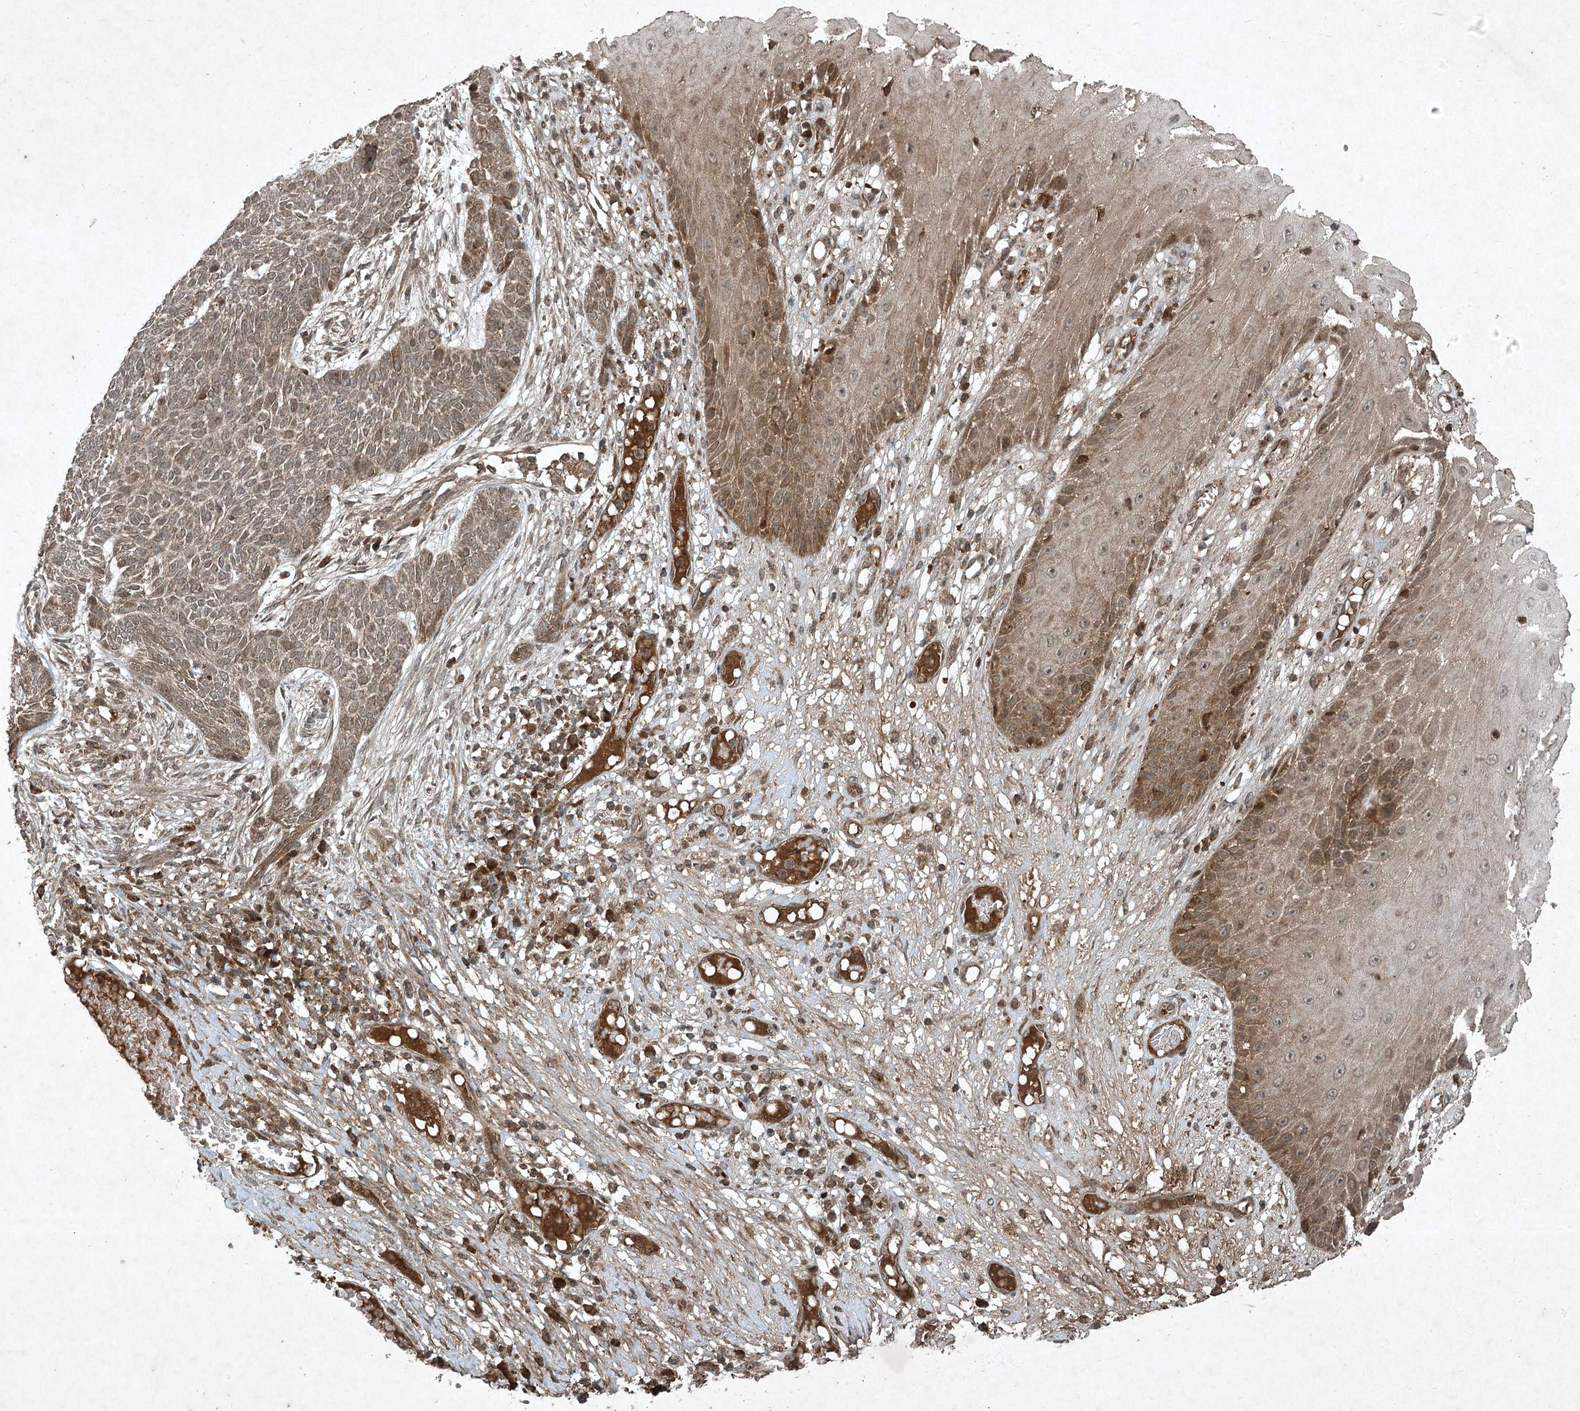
{"staining": {"intensity": "weak", "quantity": ">75%", "location": "cytoplasmic/membranous,nuclear"}, "tissue": "skin cancer", "cell_type": "Tumor cells", "image_type": "cancer", "snomed": [{"axis": "morphology", "description": "Normal tissue, NOS"}, {"axis": "morphology", "description": "Basal cell carcinoma"}, {"axis": "topography", "description": "Skin"}], "caption": "An IHC micrograph of tumor tissue is shown. Protein staining in brown highlights weak cytoplasmic/membranous and nuclear positivity in skin basal cell carcinoma within tumor cells.", "gene": "UNC93A", "patient": {"sex": "male", "age": 64}}